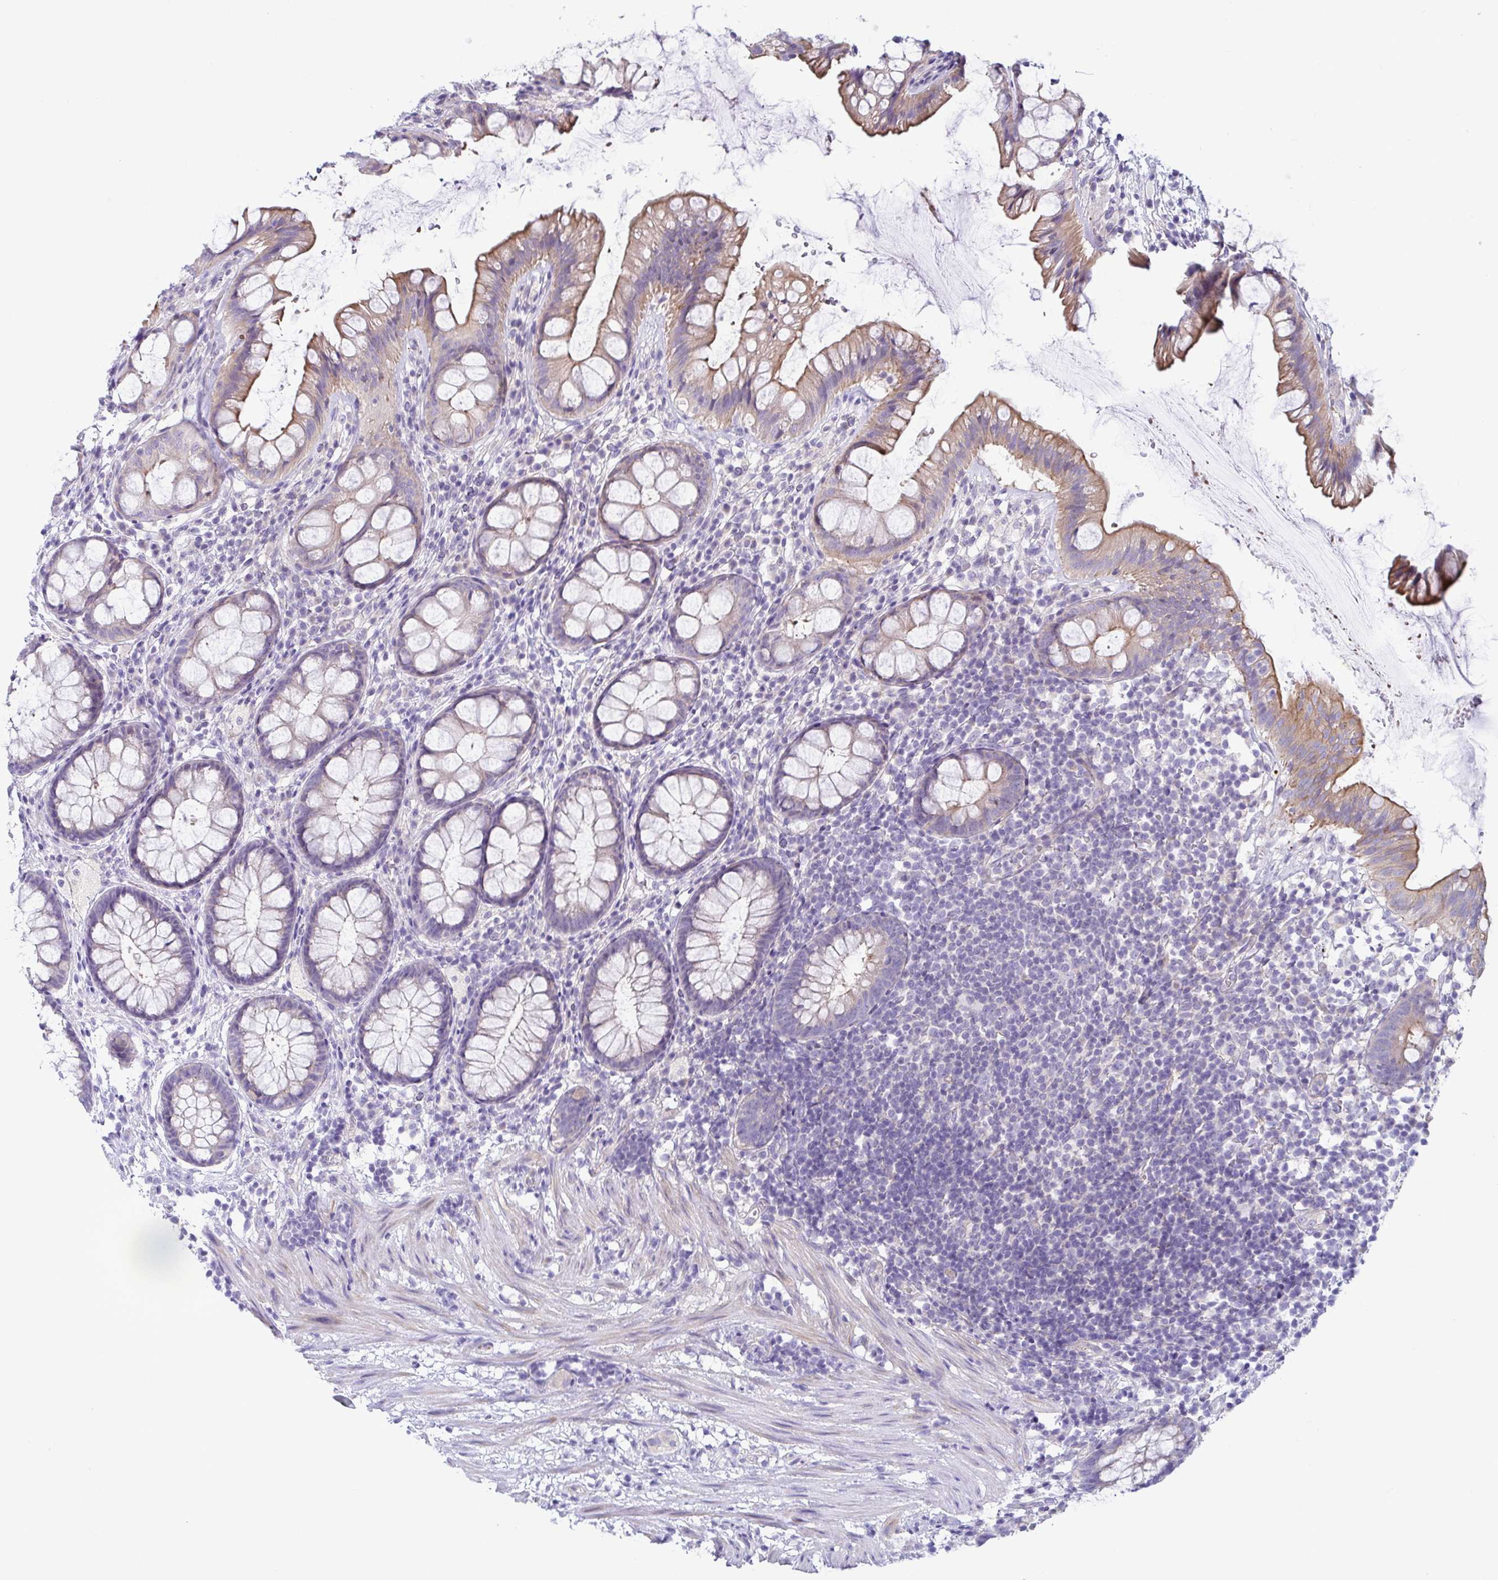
{"staining": {"intensity": "moderate", "quantity": "25%-75%", "location": "cytoplasmic/membranous"}, "tissue": "rectum", "cell_type": "Glandular cells", "image_type": "normal", "snomed": [{"axis": "morphology", "description": "Normal tissue, NOS"}, {"axis": "topography", "description": "Rectum"}], "caption": "Immunohistochemical staining of normal rectum demonstrates moderate cytoplasmic/membranous protein positivity in about 25%-75% of glandular cells. (IHC, brightfield microscopy, high magnification).", "gene": "TNNI2", "patient": {"sex": "female", "age": 62}}